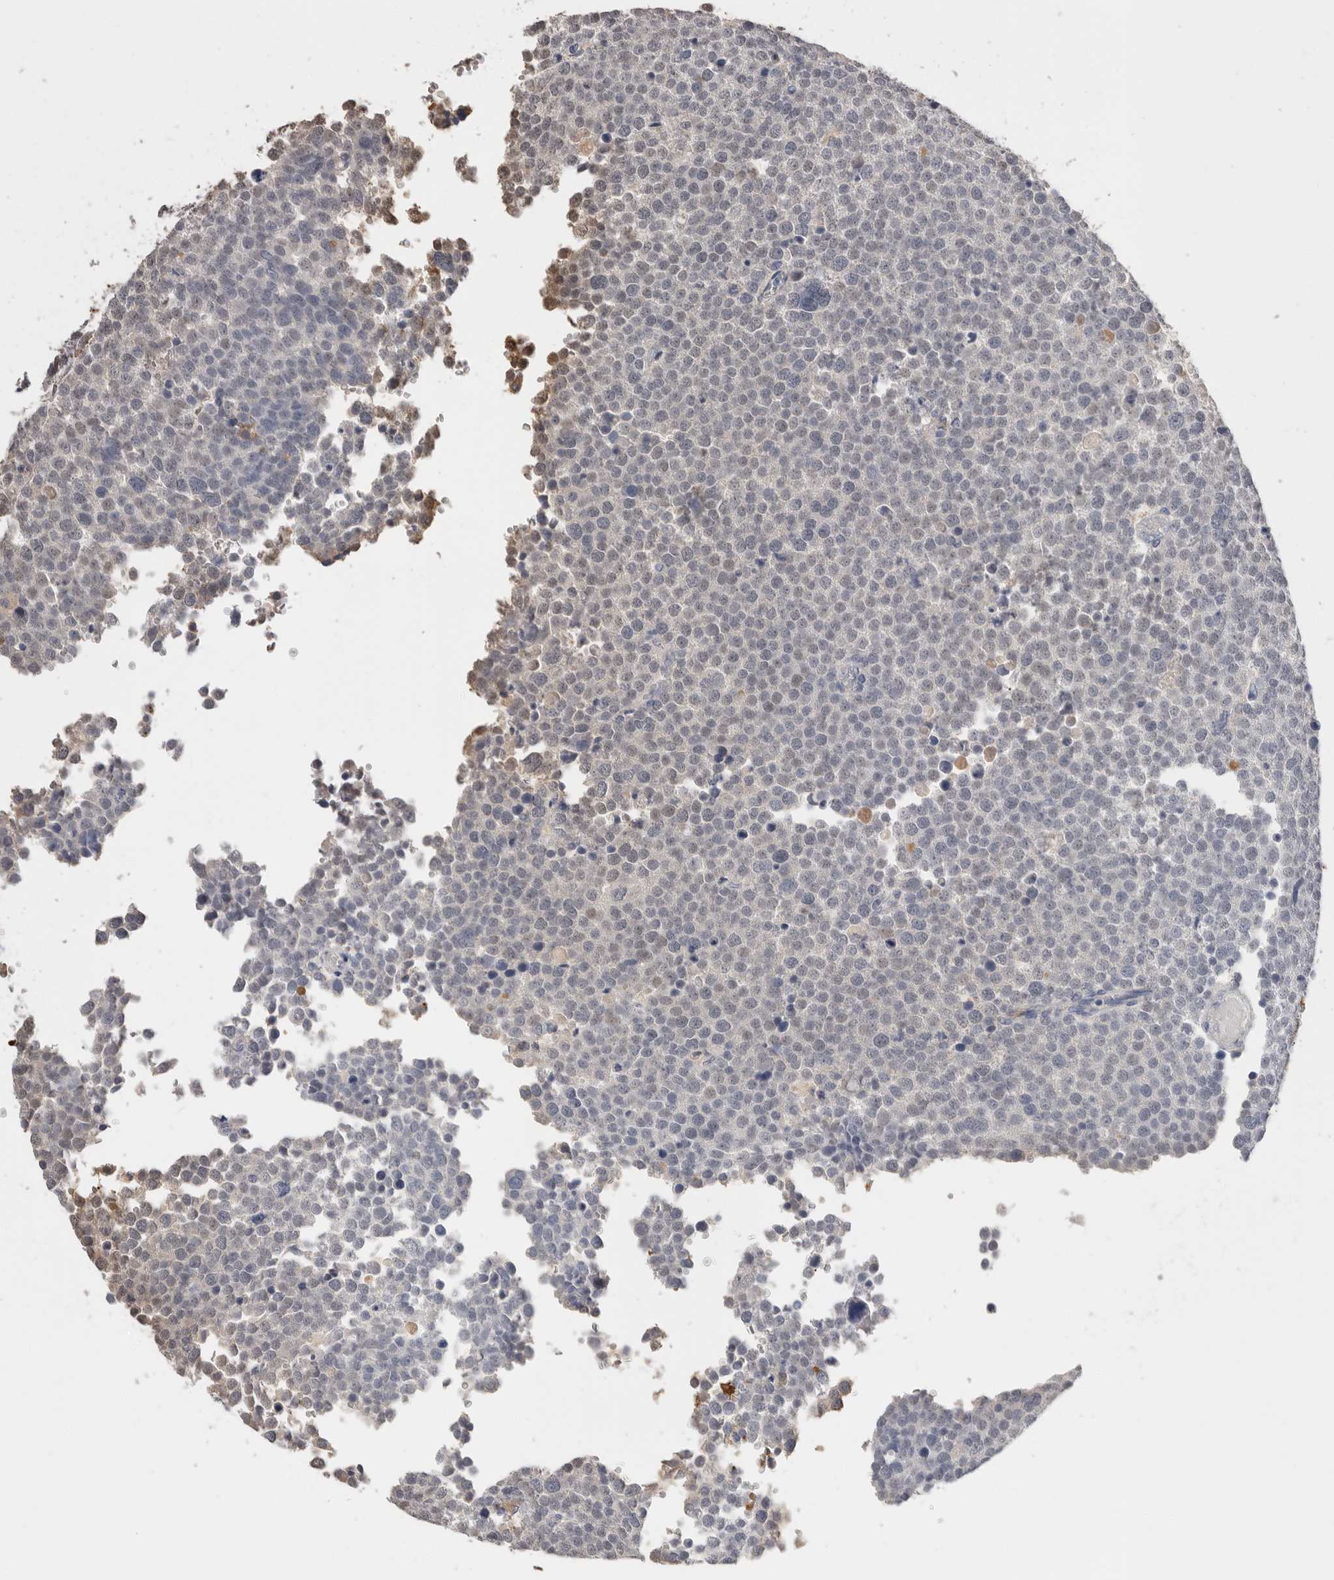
{"staining": {"intensity": "weak", "quantity": "<25%", "location": "nuclear"}, "tissue": "testis cancer", "cell_type": "Tumor cells", "image_type": "cancer", "snomed": [{"axis": "morphology", "description": "Seminoma, NOS"}, {"axis": "topography", "description": "Testis"}], "caption": "Human testis seminoma stained for a protein using immunohistochemistry exhibits no expression in tumor cells.", "gene": "APOA2", "patient": {"sex": "male", "age": 71}}